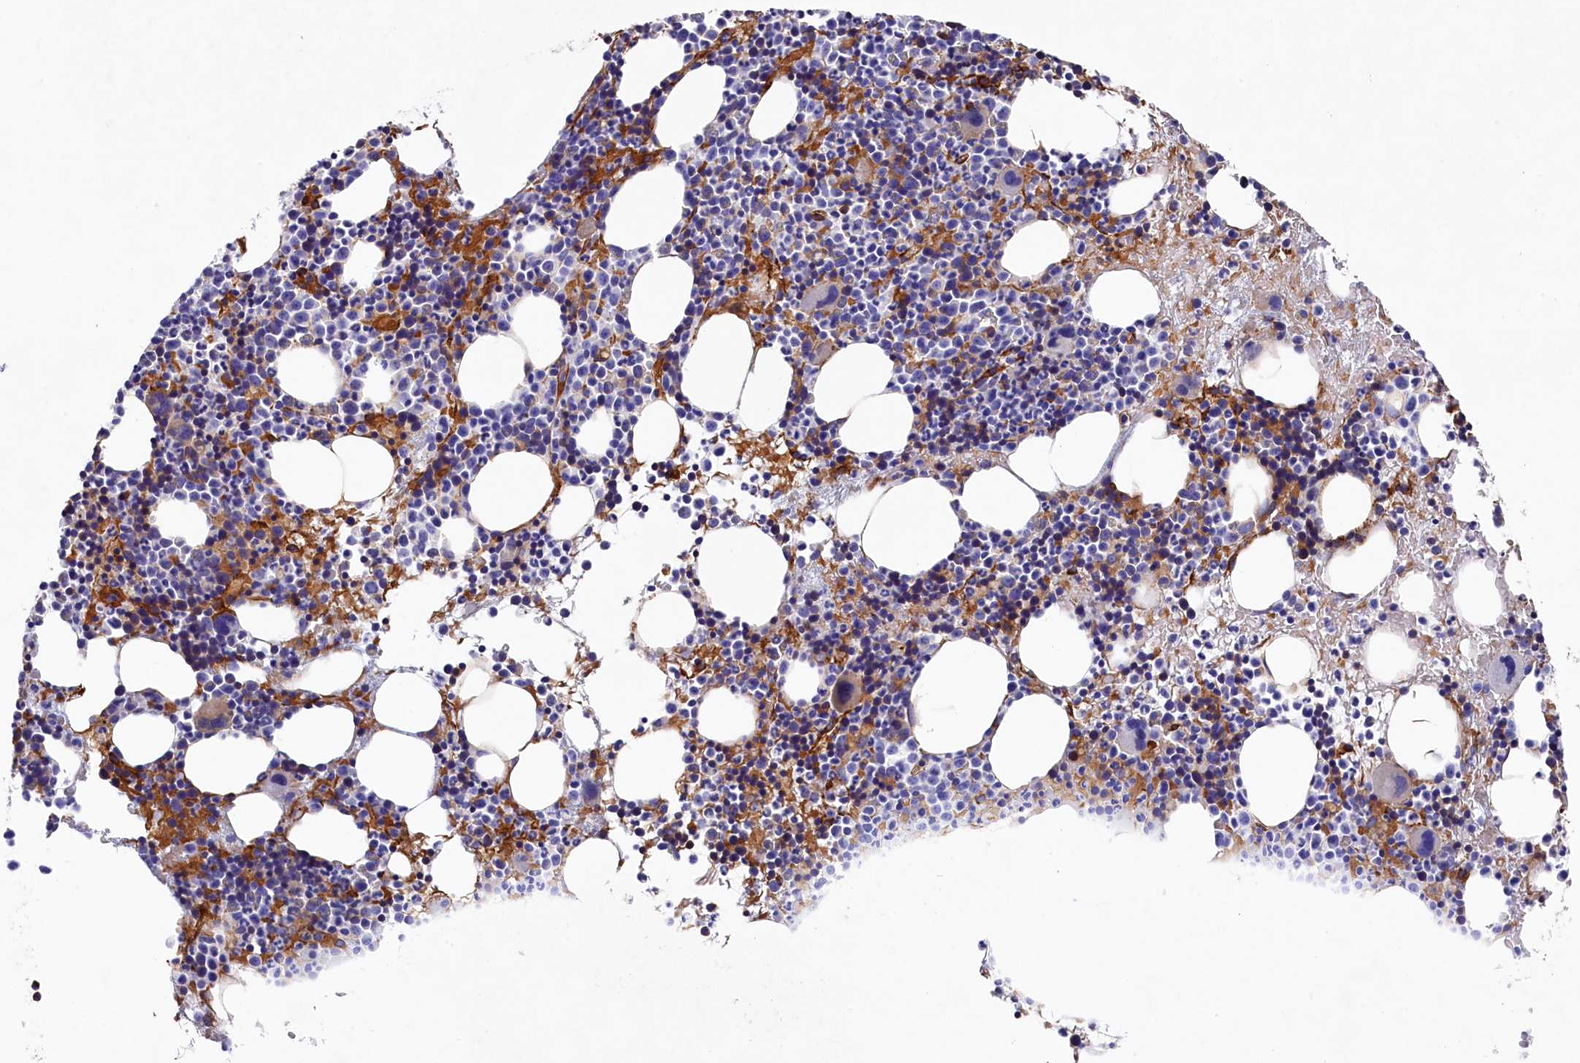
{"staining": {"intensity": "strong", "quantity": "<25%", "location": "cytoplasmic/membranous"}, "tissue": "bone marrow", "cell_type": "Hematopoietic cells", "image_type": "normal", "snomed": [{"axis": "morphology", "description": "Normal tissue, NOS"}, {"axis": "topography", "description": "Bone marrow"}], "caption": "DAB immunohistochemical staining of unremarkable bone marrow exhibits strong cytoplasmic/membranous protein positivity in approximately <25% of hematopoietic cells.", "gene": "LHFPL4", "patient": {"sex": "male", "age": 51}}